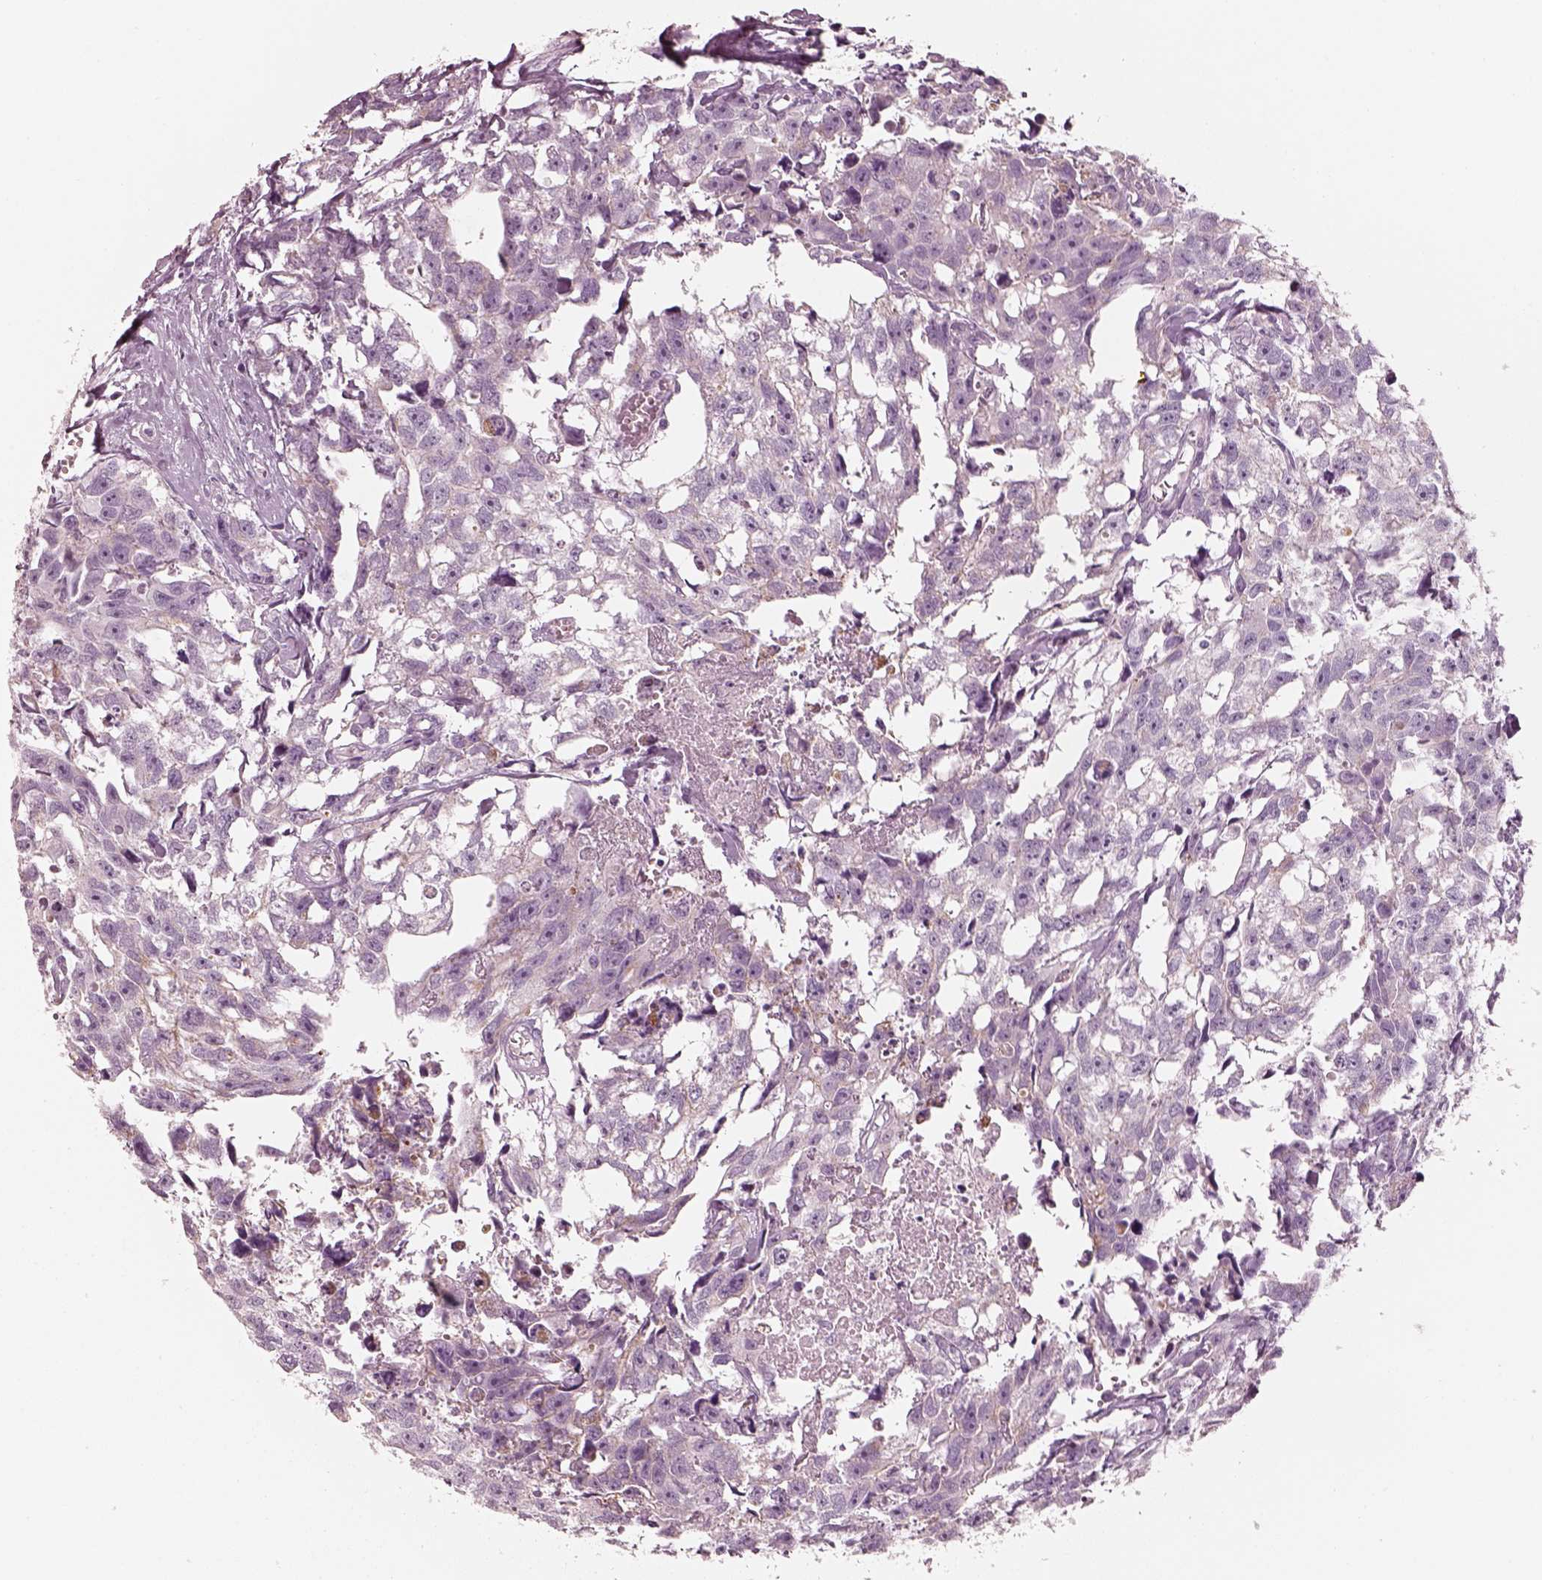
{"staining": {"intensity": "negative", "quantity": "none", "location": "none"}, "tissue": "testis cancer", "cell_type": "Tumor cells", "image_type": "cancer", "snomed": [{"axis": "morphology", "description": "Carcinoma, Embryonal, NOS"}, {"axis": "morphology", "description": "Teratoma, malignant, NOS"}, {"axis": "topography", "description": "Testis"}], "caption": "This photomicrograph is of embryonal carcinoma (testis) stained with immunohistochemistry (IHC) to label a protein in brown with the nuclei are counter-stained blue. There is no expression in tumor cells.", "gene": "R3HDML", "patient": {"sex": "male", "age": 44}}